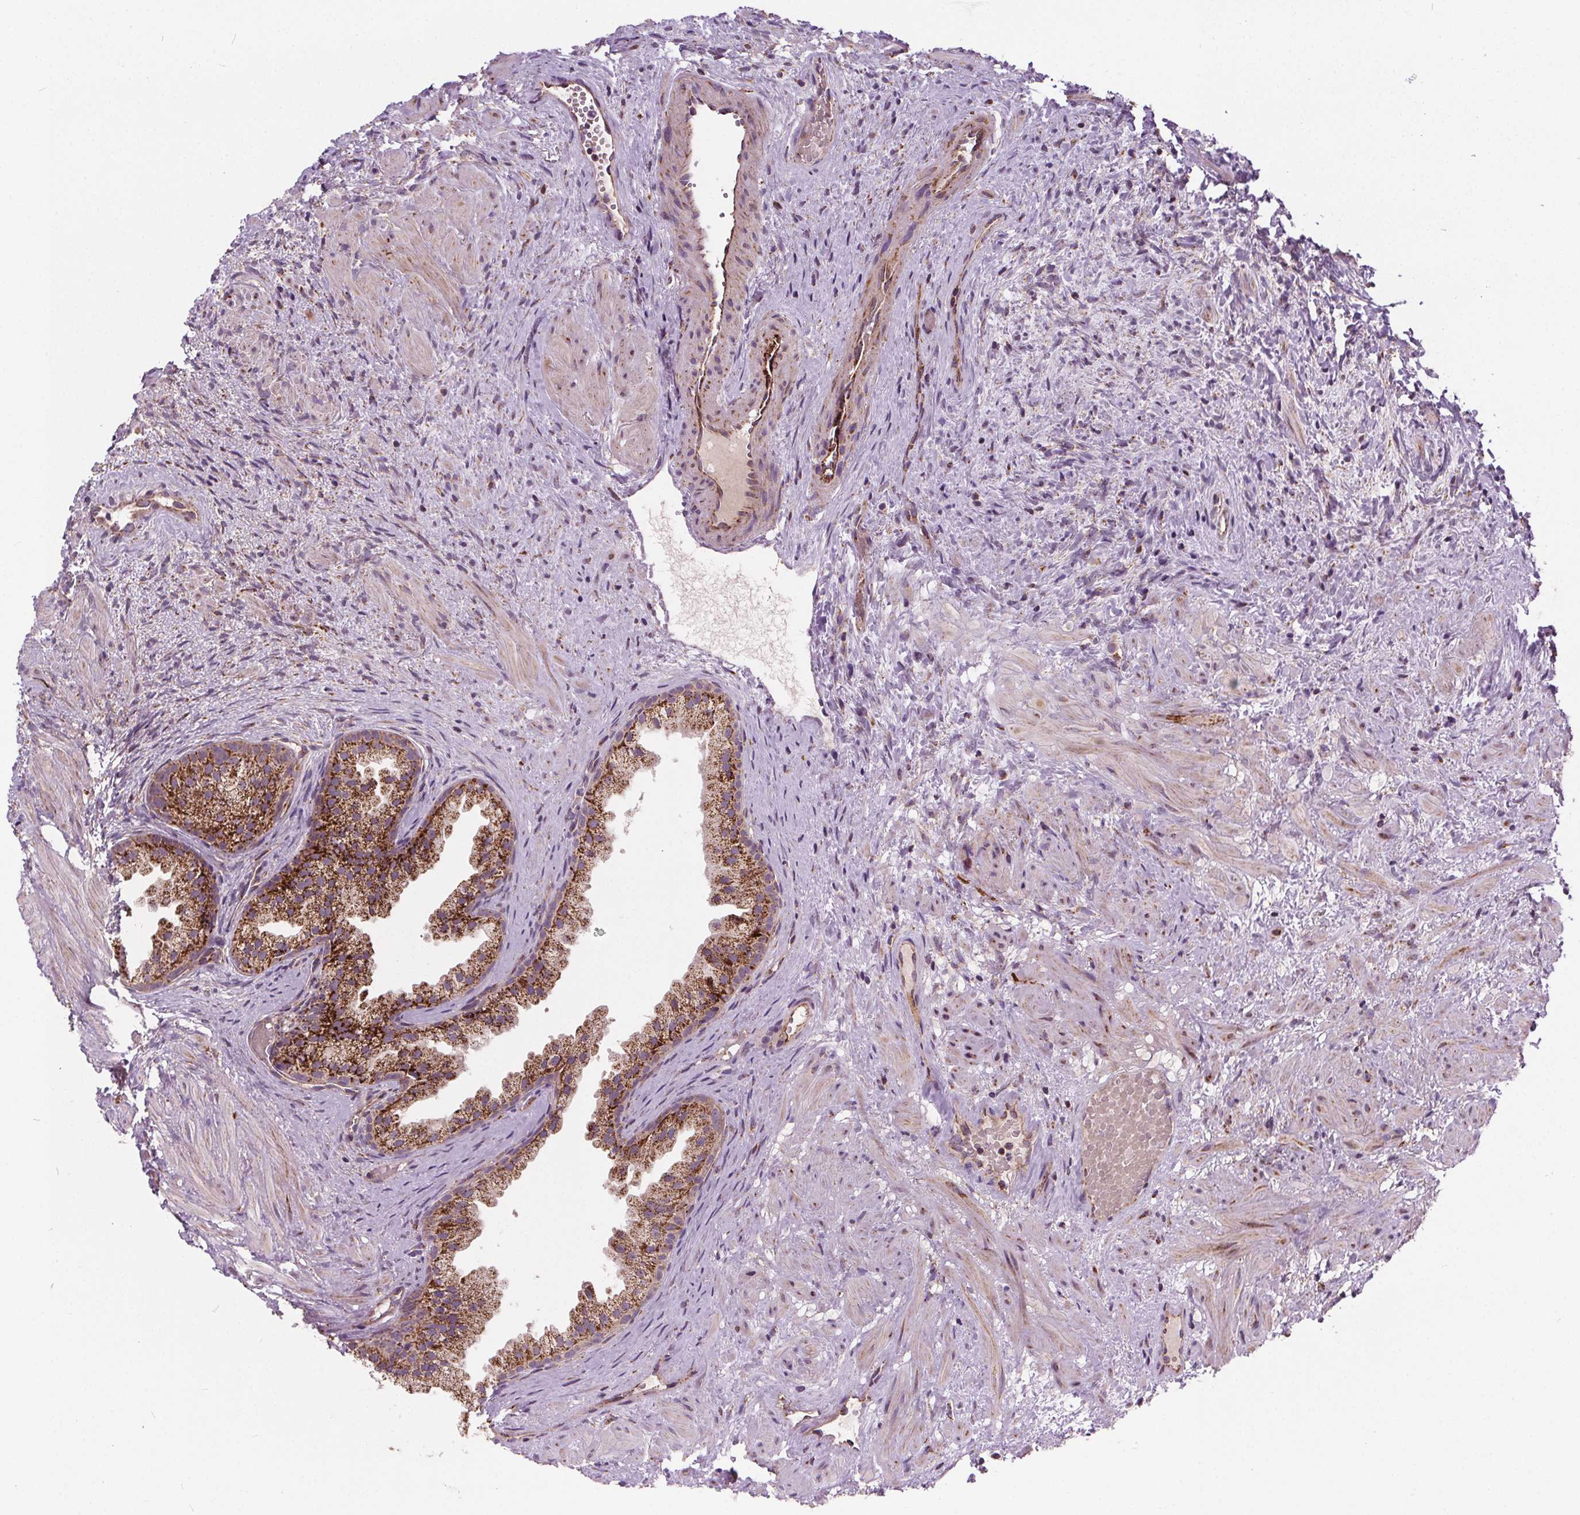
{"staining": {"intensity": "strong", "quantity": ">75%", "location": "cytoplasmic/membranous"}, "tissue": "prostate cancer", "cell_type": "Tumor cells", "image_type": "cancer", "snomed": [{"axis": "morphology", "description": "Adenocarcinoma, High grade"}, {"axis": "topography", "description": "Prostate"}], "caption": "This photomicrograph reveals IHC staining of prostate cancer (adenocarcinoma (high-grade)), with high strong cytoplasmic/membranous positivity in about >75% of tumor cells.", "gene": "GOLT1B", "patient": {"sex": "male", "age": 90}}